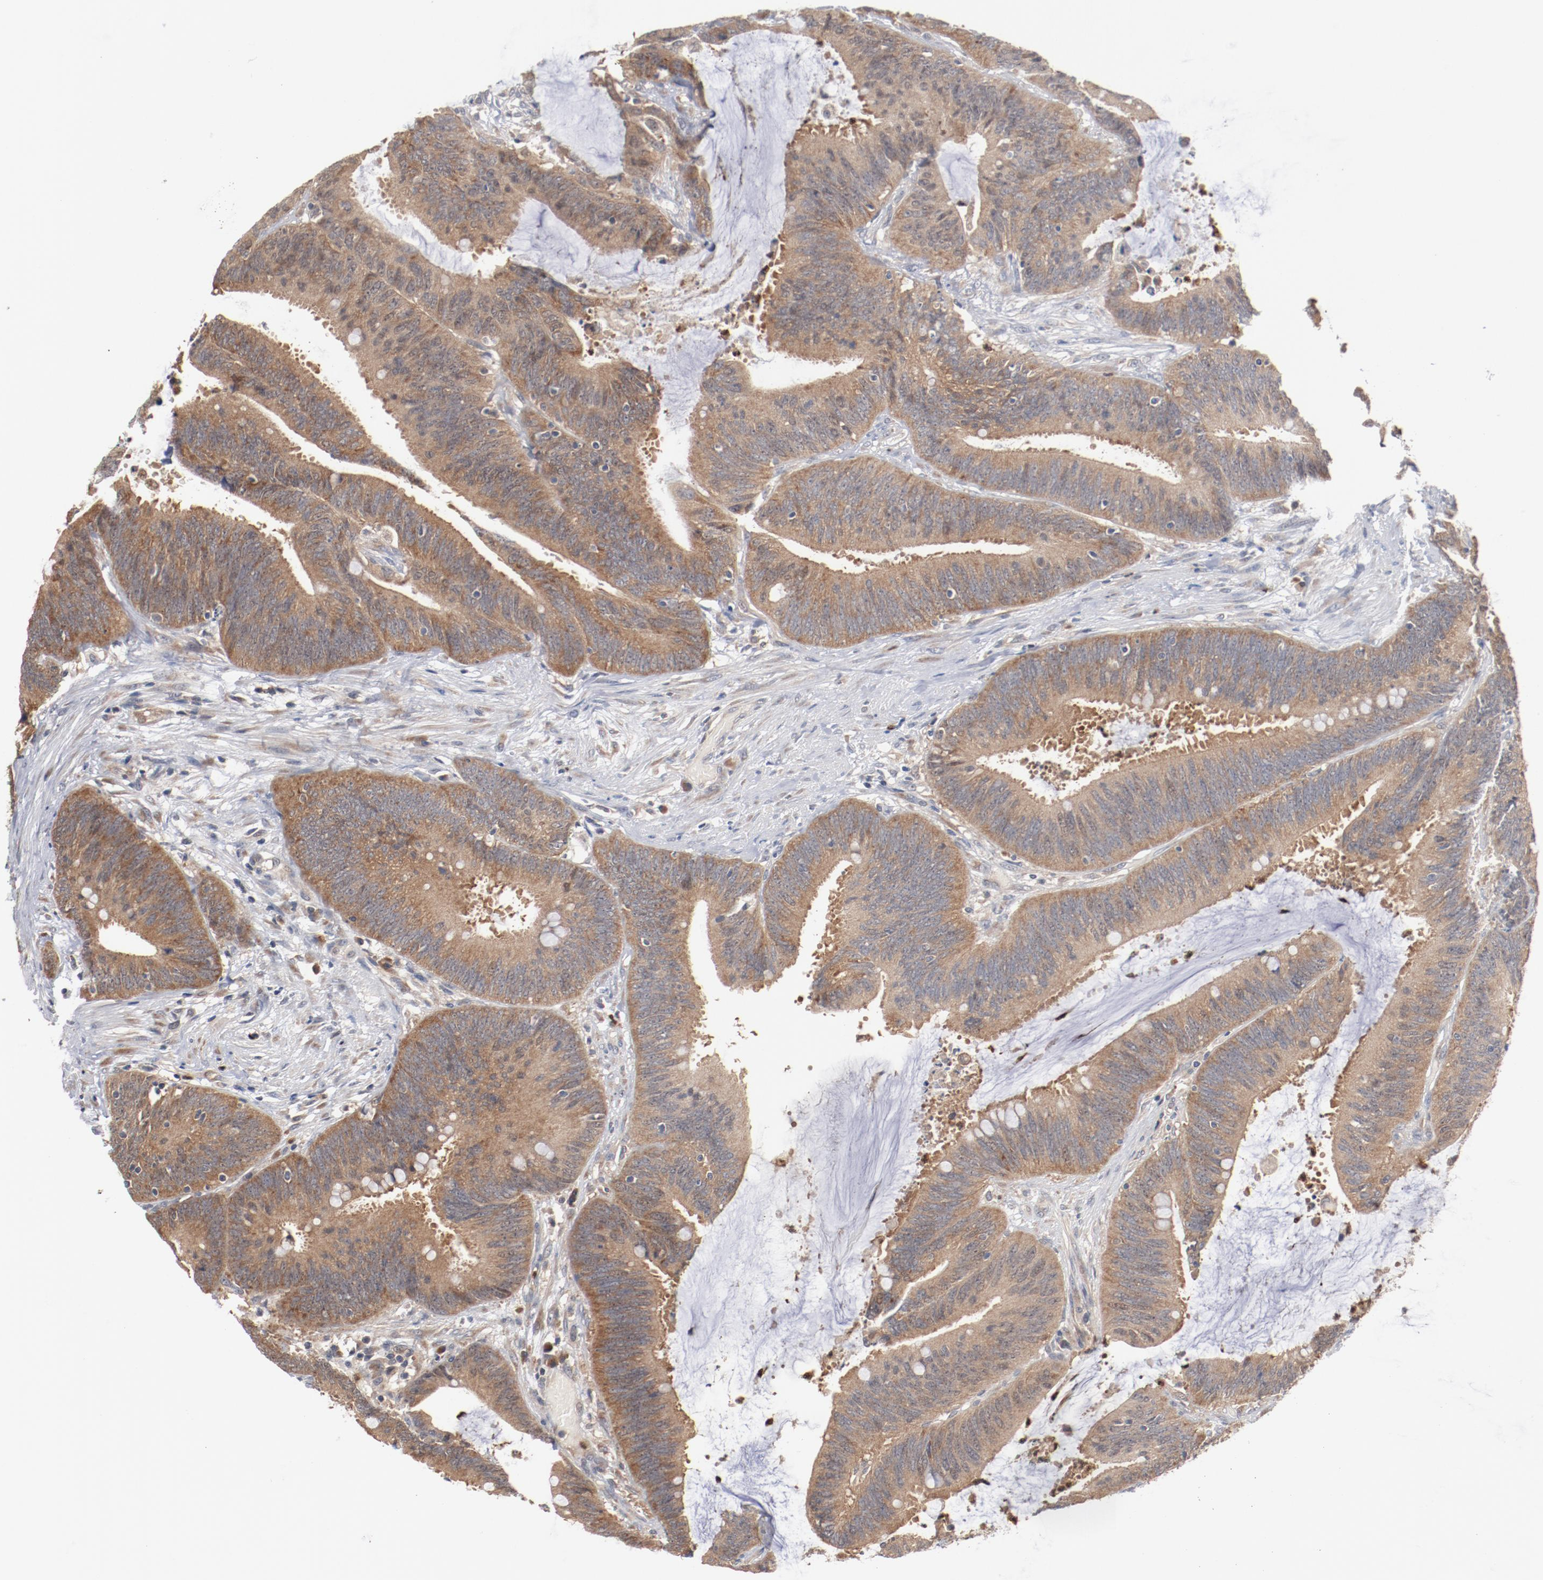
{"staining": {"intensity": "moderate", "quantity": ">75%", "location": "cytoplasmic/membranous"}, "tissue": "colorectal cancer", "cell_type": "Tumor cells", "image_type": "cancer", "snomed": [{"axis": "morphology", "description": "Adenocarcinoma, NOS"}, {"axis": "topography", "description": "Rectum"}], "caption": "A micrograph of adenocarcinoma (colorectal) stained for a protein exhibits moderate cytoplasmic/membranous brown staining in tumor cells. The staining is performed using DAB (3,3'-diaminobenzidine) brown chromogen to label protein expression. The nuclei are counter-stained blue using hematoxylin.", "gene": "RNASE11", "patient": {"sex": "female", "age": 66}}